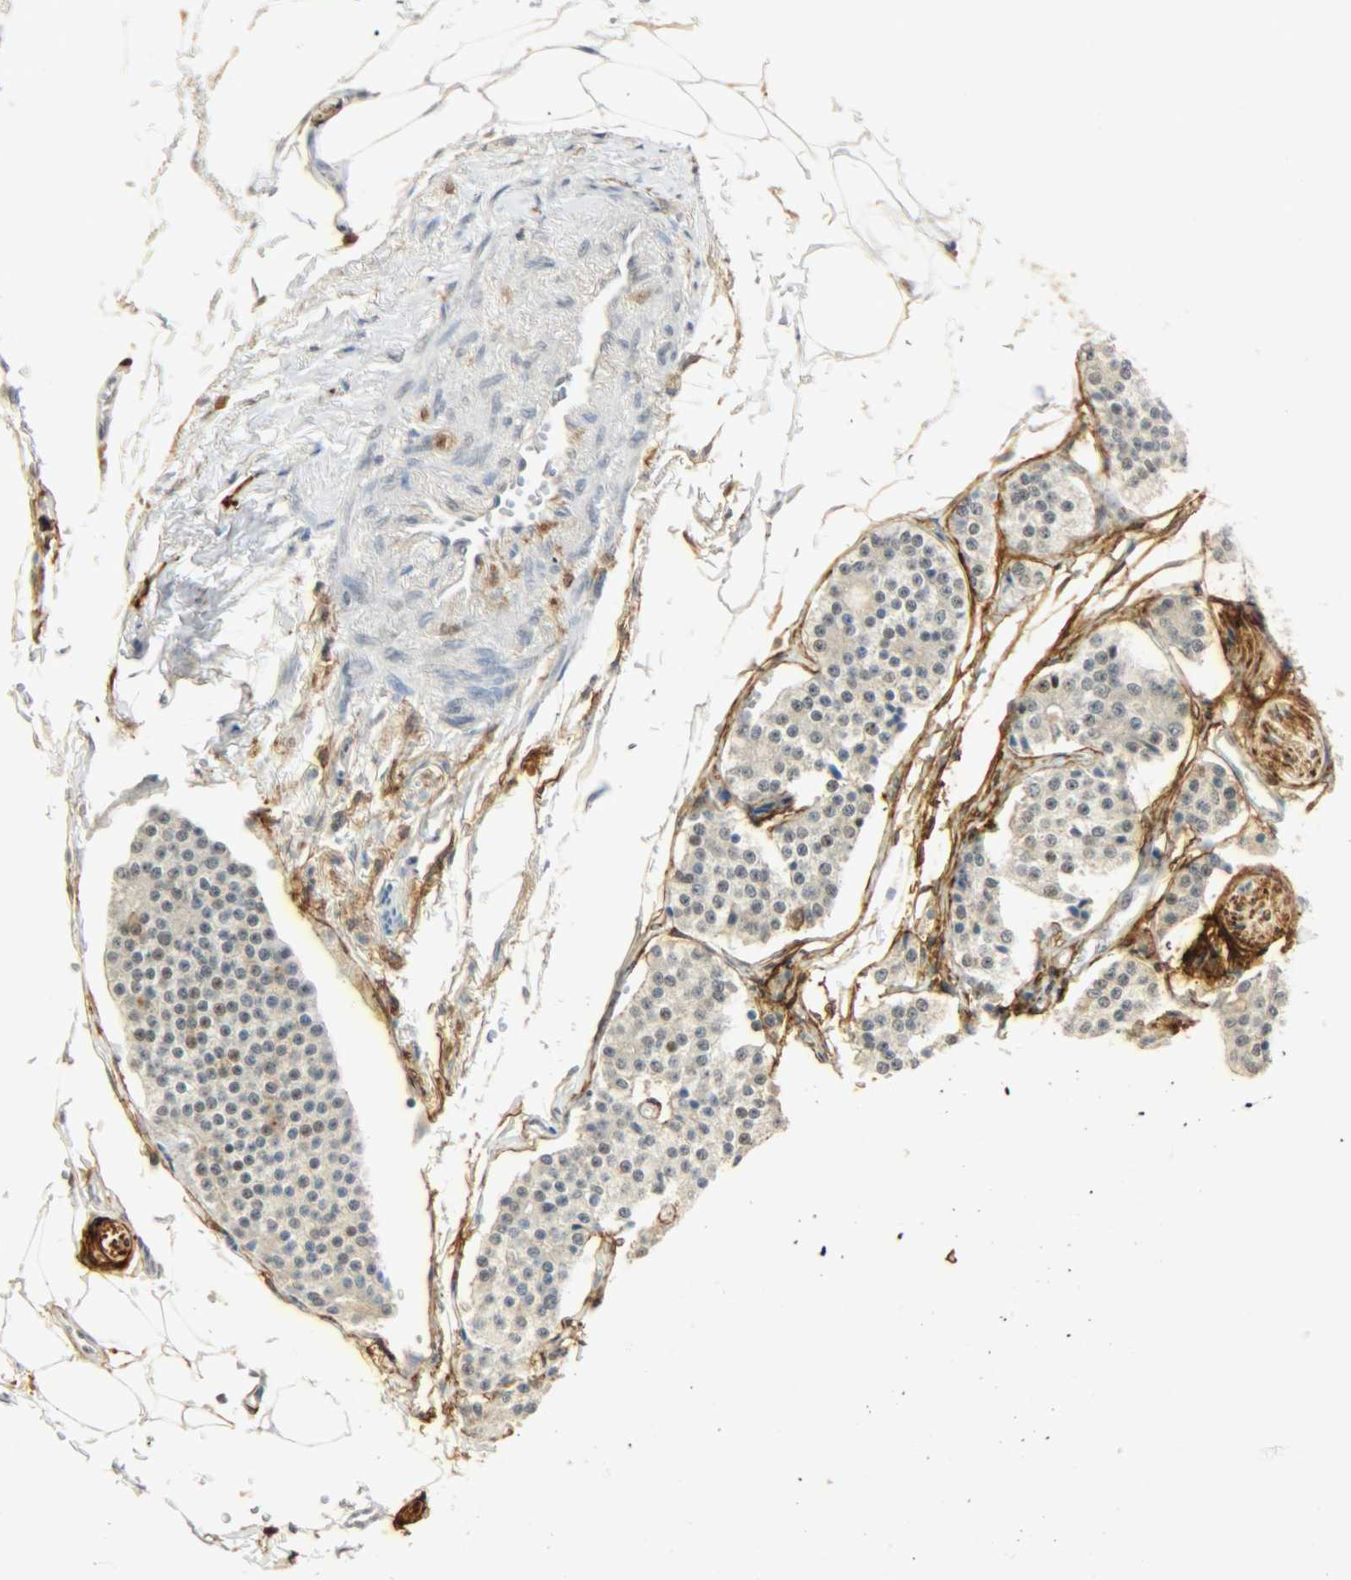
{"staining": {"intensity": "negative", "quantity": "none", "location": "none"}, "tissue": "carcinoid", "cell_type": "Tumor cells", "image_type": "cancer", "snomed": [{"axis": "morphology", "description": "Carcinoid, malignant, NOS"}, {"axis": "topography", "description": "Colon"}], "caption": "Carcinoid stained for a protein using IHC exhibits no positivity tumor cells.", "gene": "NGFR", "patient": {"sex": "female", "age": 61}}